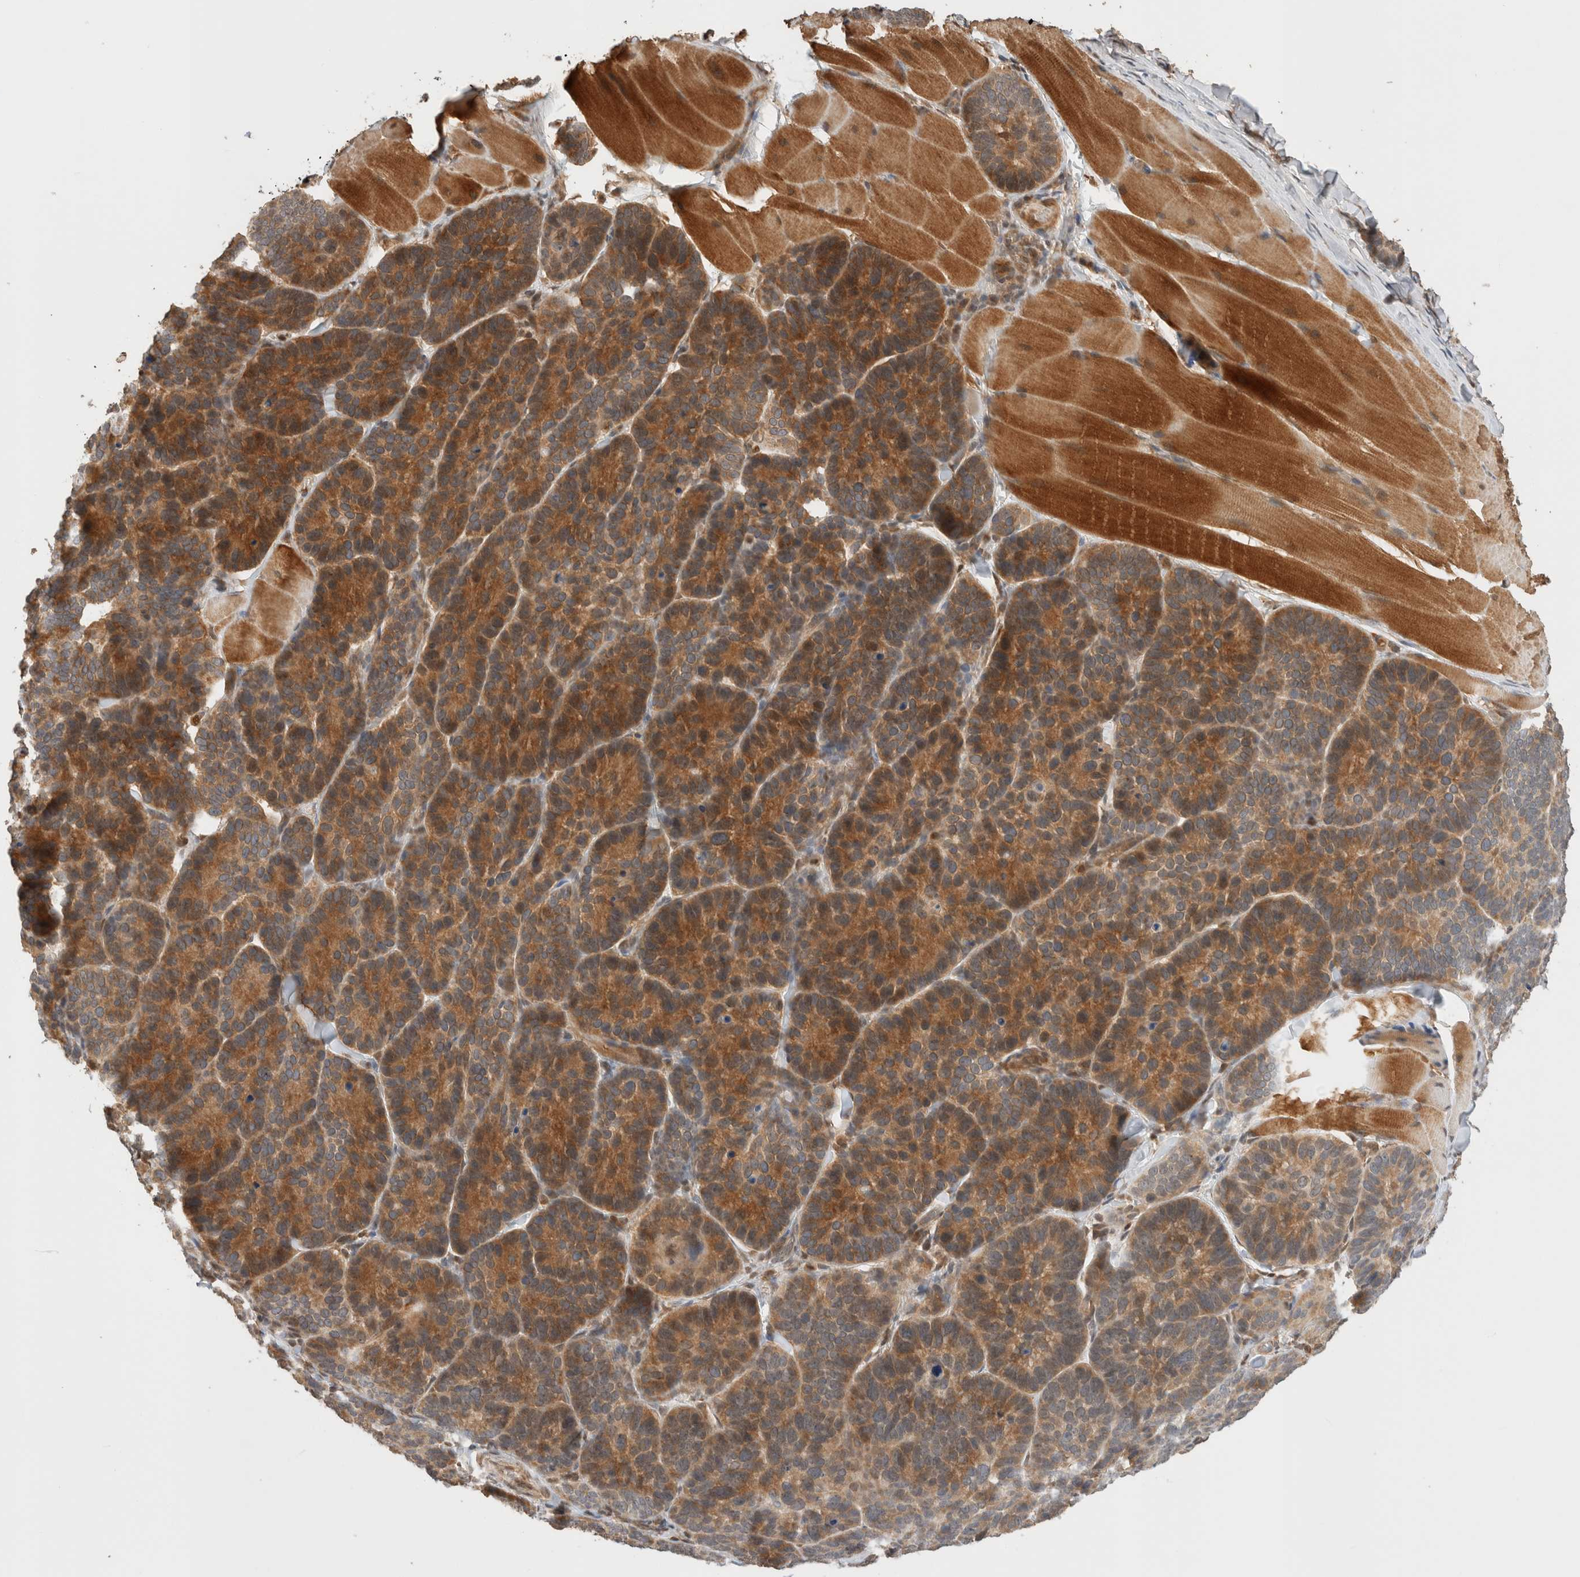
{"staining": {"intensity": "moderate", "quantity": ">75%", "location": "cytoplasmic/membranous"}, "tissue": "skin cancer", "cell_type": "Tumor cells", "image_type": "cancer", "snomed": [{"axis": "morphology", "description": "Basal cell carcinoma"}, {"axis": "topography", "description": "Skin"}], "caption": "Protein expression analysis of skin cancer demonstrates moderate cytoplasmic/membranous staining in about >75% of tumor cells.", "gene": "OTUD6B", "patient": {"sex": "male", "age": 62}}